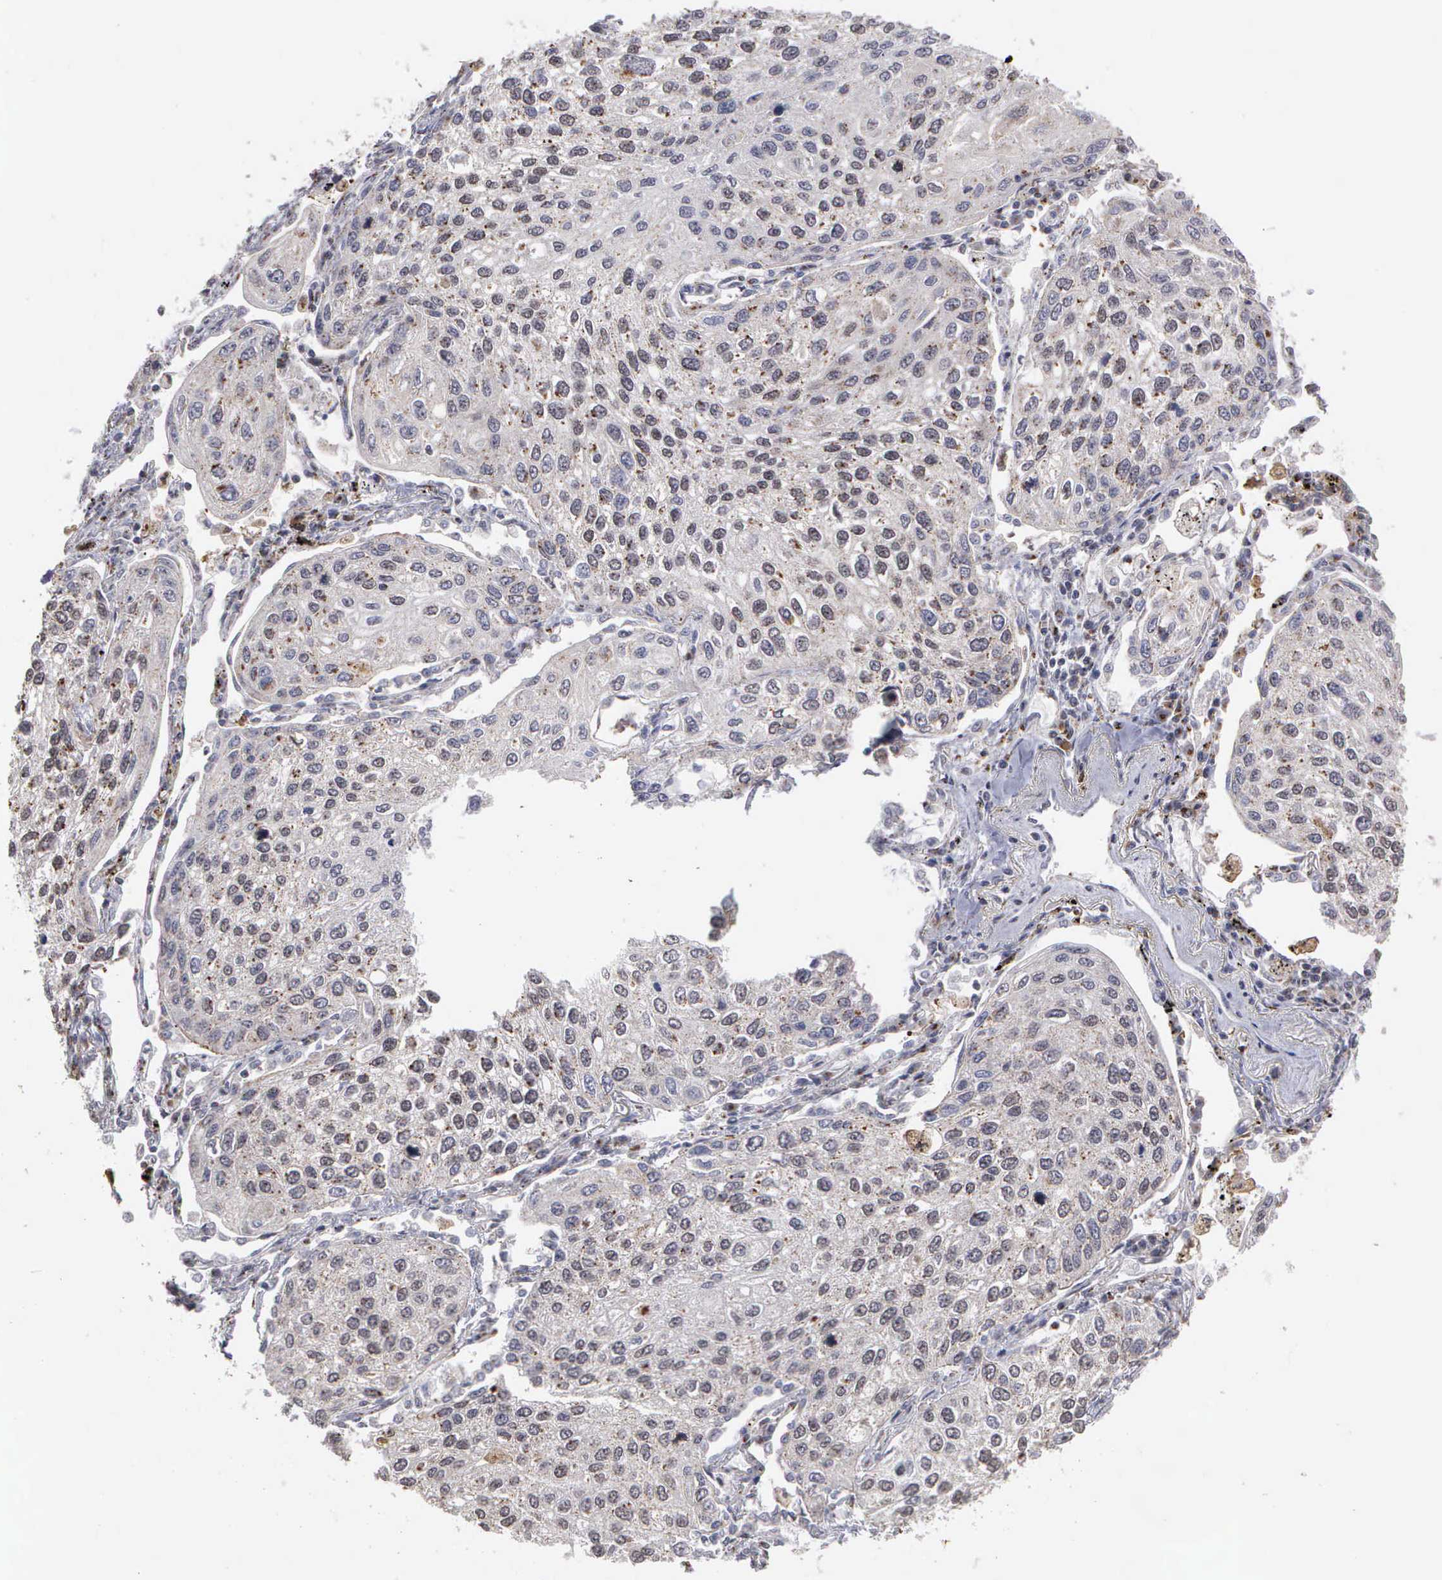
{"staining": {"intensity": "moderate", "quantity": "25%-75%", "location": "nuclear"}, "tissue": "lung cancer", "cell_type": "Tumor cells", "image_type": "cancer", "snomed": [{"axis": "morphology", "description": "Squamous cell carcinoma, NOS"}, {"axis": "topography", "description": "Lung"}], "caption": "A photomicrograph showing moderate nuclear staining in about 25%-75% of tumor cells in lung cancer (squamous cell carcinoma), as visualized by brown immunohistochemical staining.", "gene": "GTF2A1", "patient": {"sex": "male", "age": 75}}